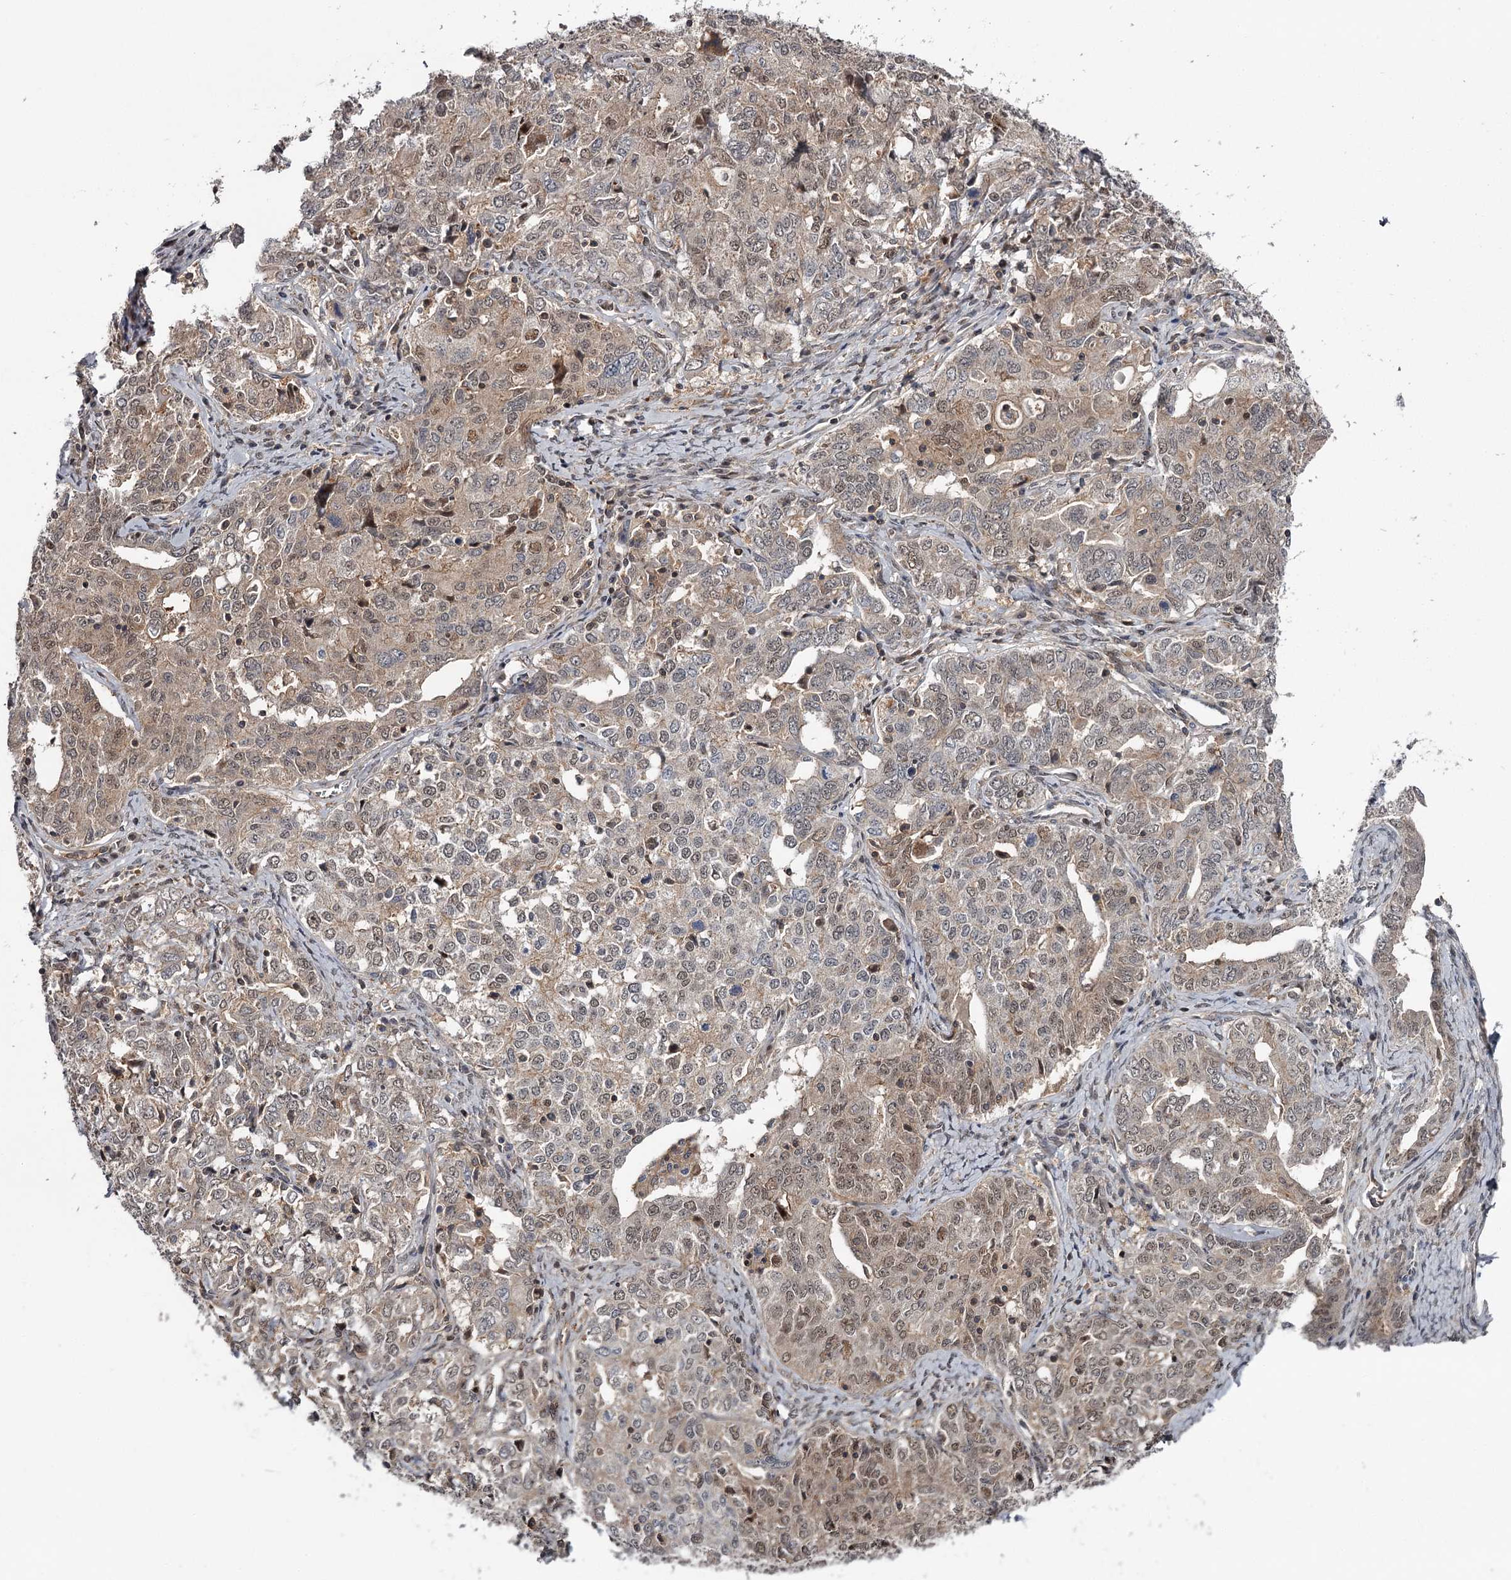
{"staining": {"intensity": "weak", "quantity": "<25%", "location": "cytoplasmic/membranous"}, "tissue": "ovarian cancer", "cell_type": "Tumor cells", "image_type": "cancer", "snomed": [{"axis": "morphology", "description": "Carcinoma, endometroid"}, {"axis": "topography", "description": "Ovary"}], "caption": "Human ovarian cancer stained for a protein using immunohistochemistry exhibits no staining in tumor cells.", "gene": "GTSF1", "patient": {"sex": "female", "age": 62}}